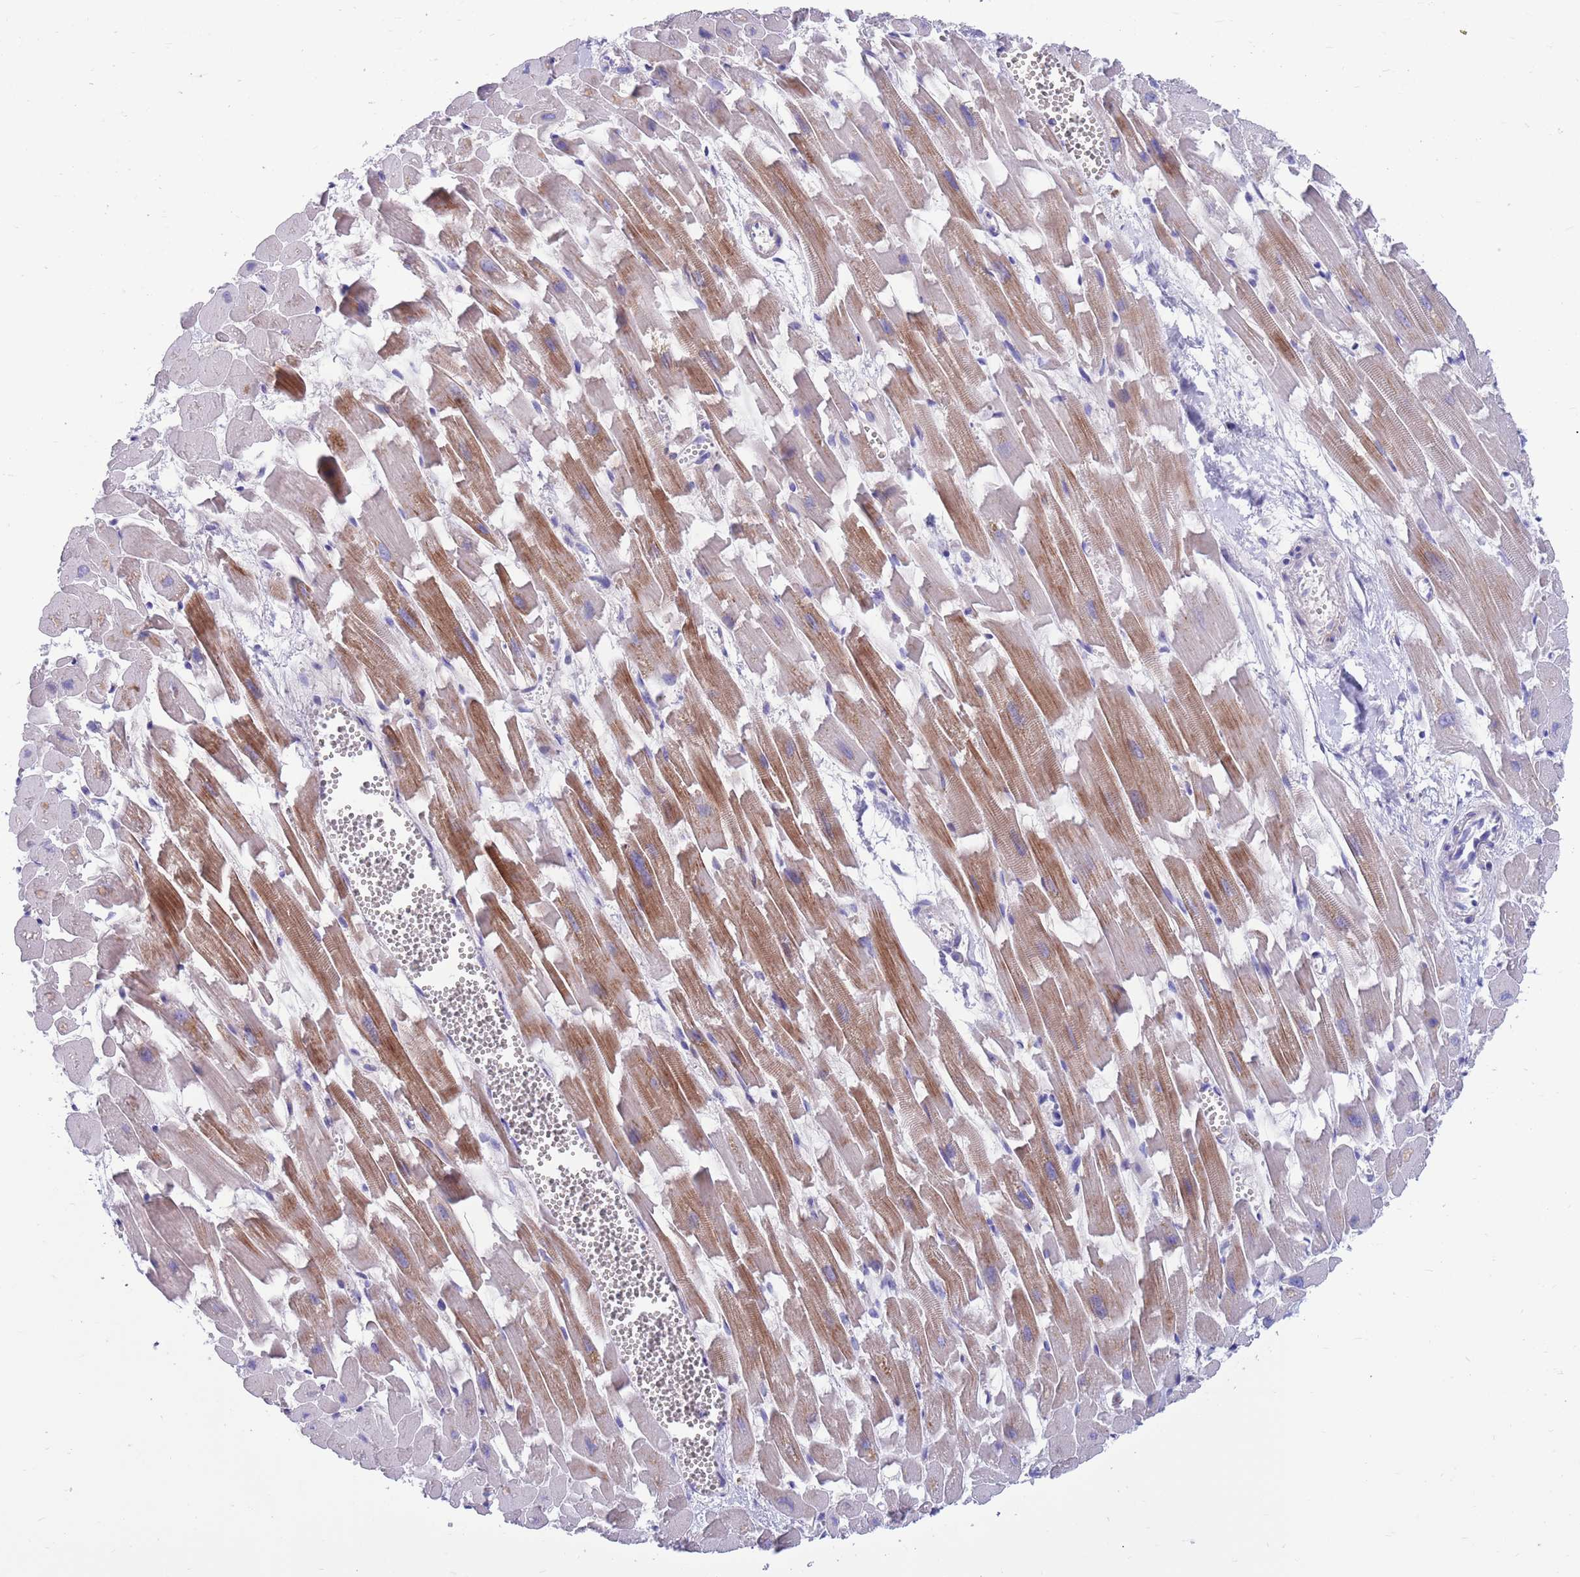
{"staining": {"intensity": "moderate", "quantity": "25%-75%", "location": "cytoplasmic/membranous"}, "tissue": "heart muscle", "cell_type": "Cardiomyocytes", "image_type": "normal", "snomed": [{"axis": "morphology", "description": "Normal tissue, NOS"}, {"axis": "topography", "description": "Heart"}], "caption": "A histopathology image of heart muscle stained for a protein displays moderate cytoplasmic/membranous brown staining in cardiomyocytes. (IHC, brightfield microscopy, high magnification).", "gene": "KLHL29", "patient": {"sex": "female", "age": 64}}